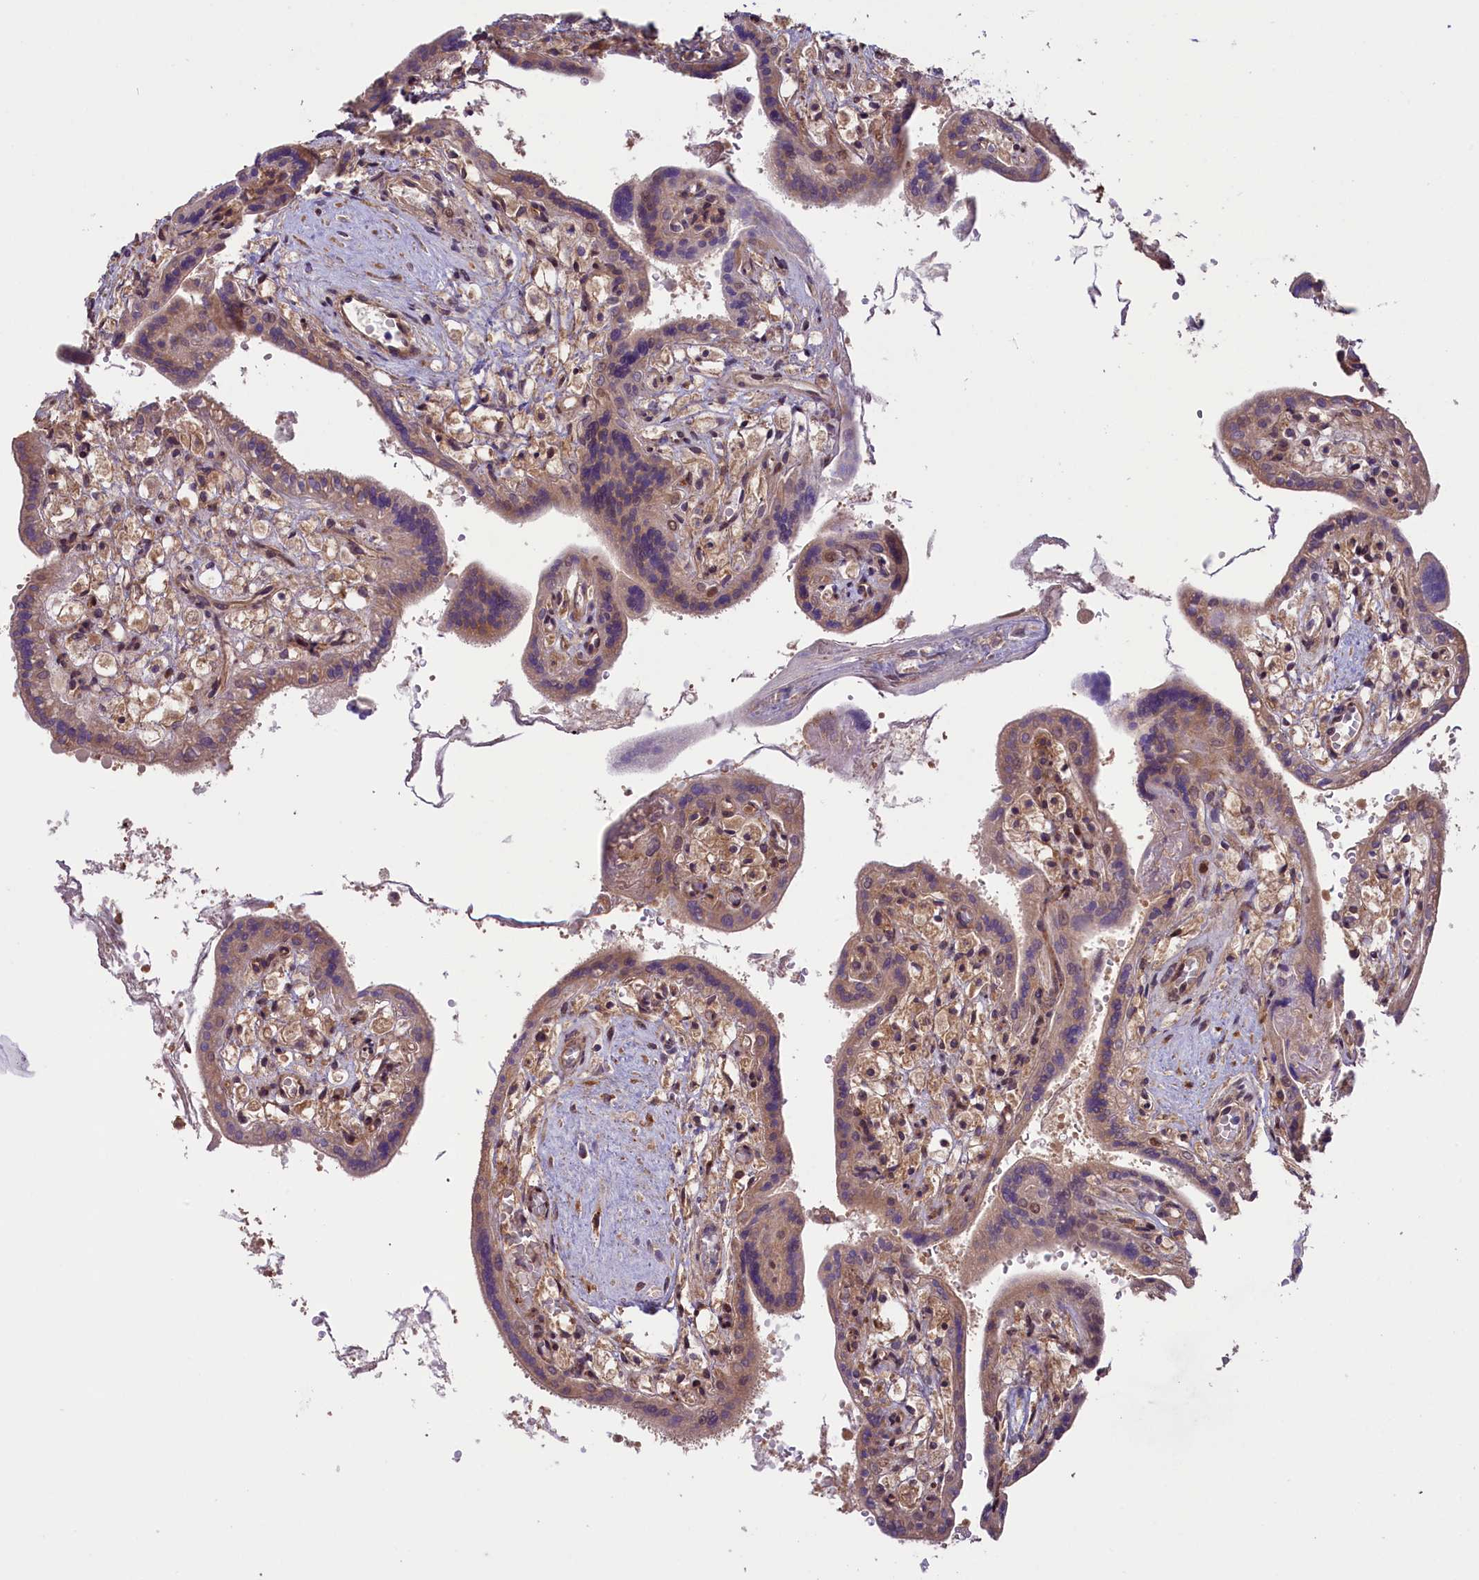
{"staining": {"intensity": "moderate", "quantity": "<25%", "location": "cytoplasmic/membranous,nuclear"}, "tissue": "placenta", "cell_type": "Trophoblastic cells", "image_type": "normal", "snomed": [{"axis": "morphology", "description": "Normal tissue, NOS"}, {"axis": "topography", "description": "Placenta"}], "caption": "IHC histopathology image of normal placenta stained for a protein (brown), which exhibits low levels of moderate cytoplasmic/membranous,nuclear staining in about <25% of trophoblastic cells.", "gene": "RIC8A", "patient": {"sex": "female", "age": 37}}